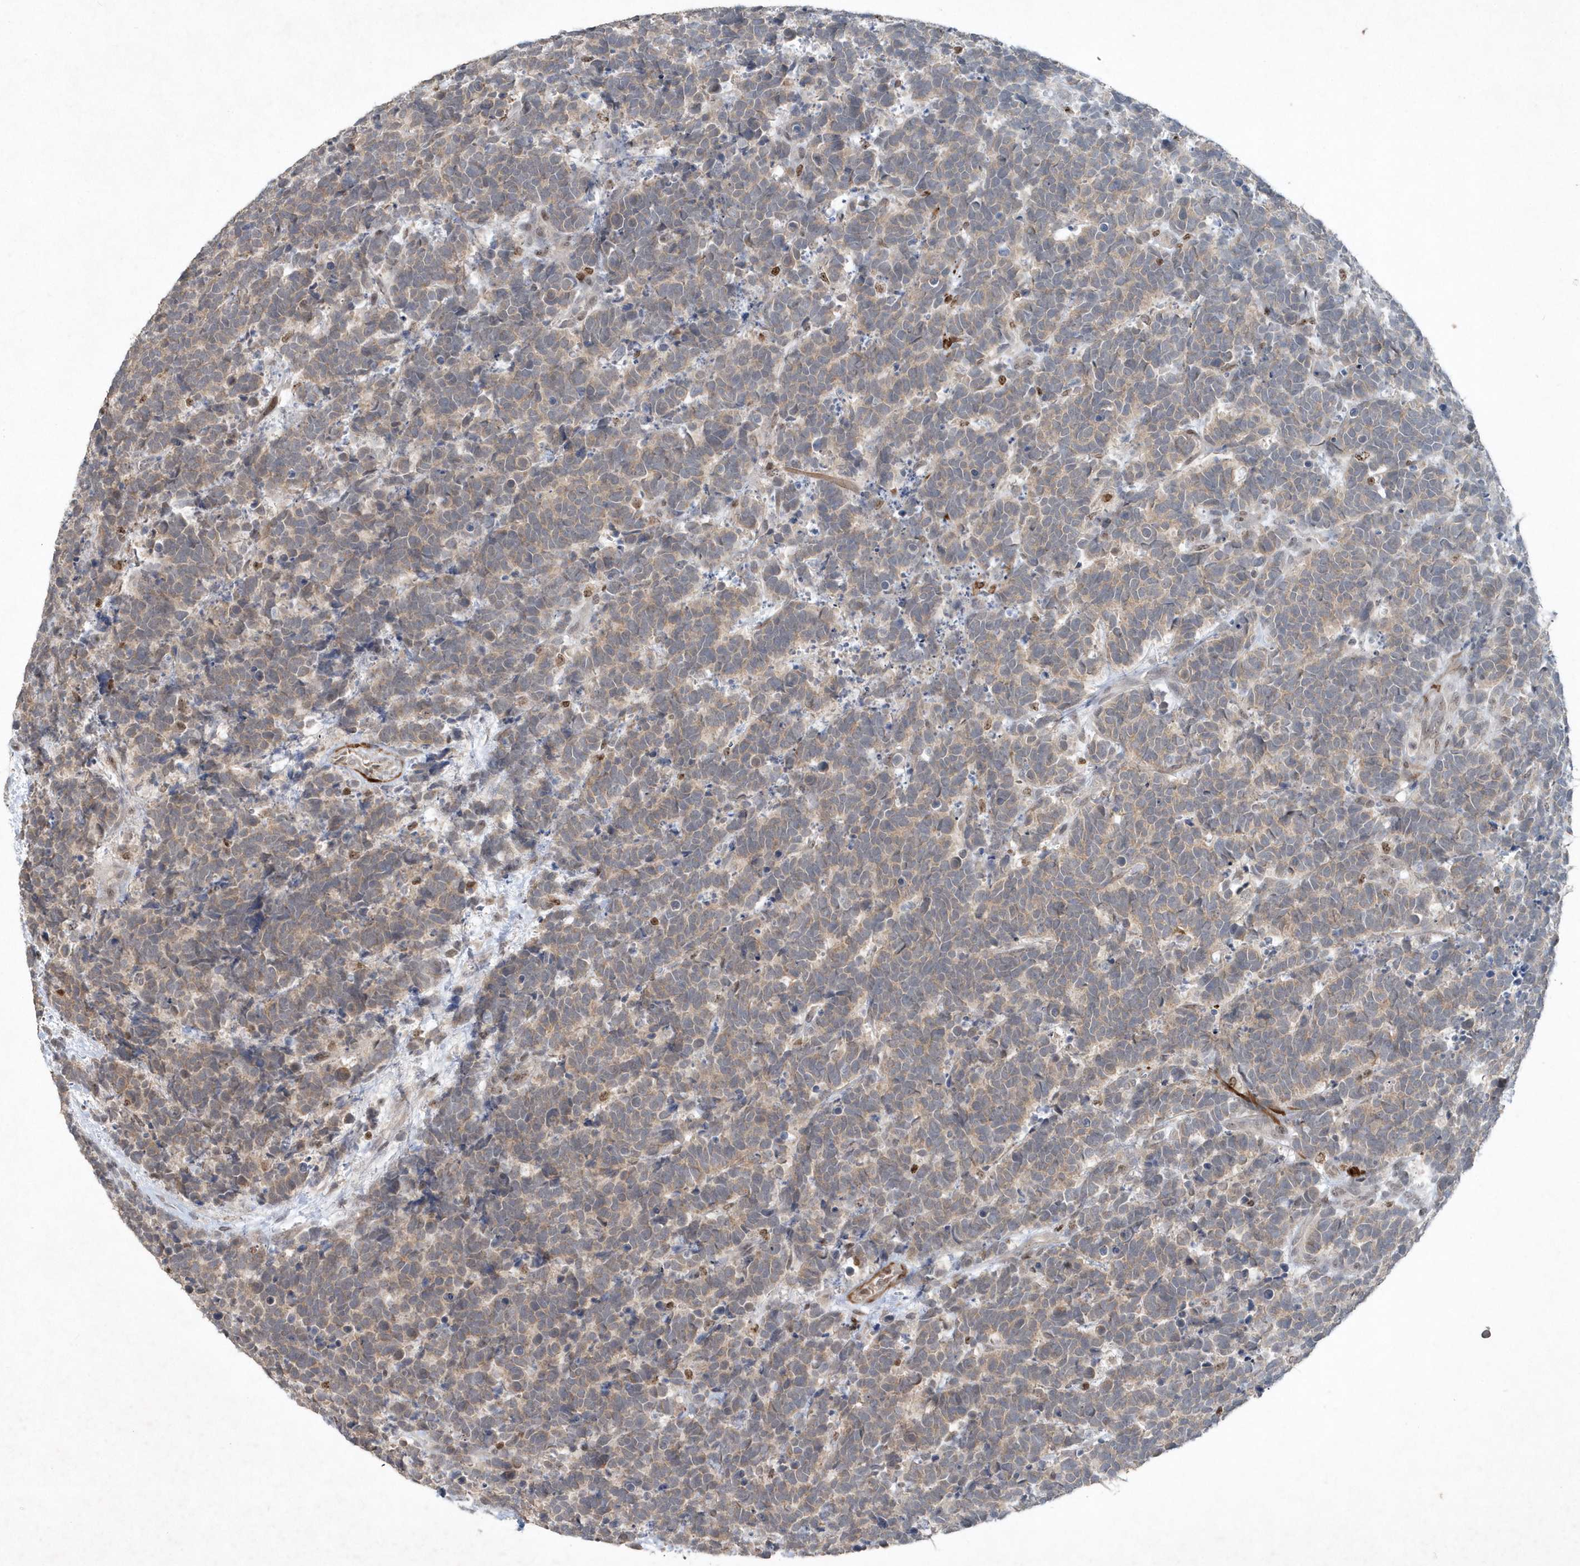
{"staining": {"intensity": "weak", "quantity": ">75%", "location": "cytoplasmic/membranous"}, "tissue": "carcinoid", "cell_type": "Tumor cells", "image_type": "cancer", "snomed": [{"axis": "morphology", "description": "Carcinoma, NOS"}, {"axis": "morphology", "description": "Carcinoid, malignant, NOS"}, {"axis": "topography", "description": "Urinary bladder"}], "caption": "The immunohistochemical stain labels weak cytoplasmic/membranous positivity in tumor cells of malignant carcinoid tissue. (brown staining indicates protein expression, while blue staining denotes nuclei).", "gene": "QTRT2", "patient": {"sex": "male", "age": 57}}